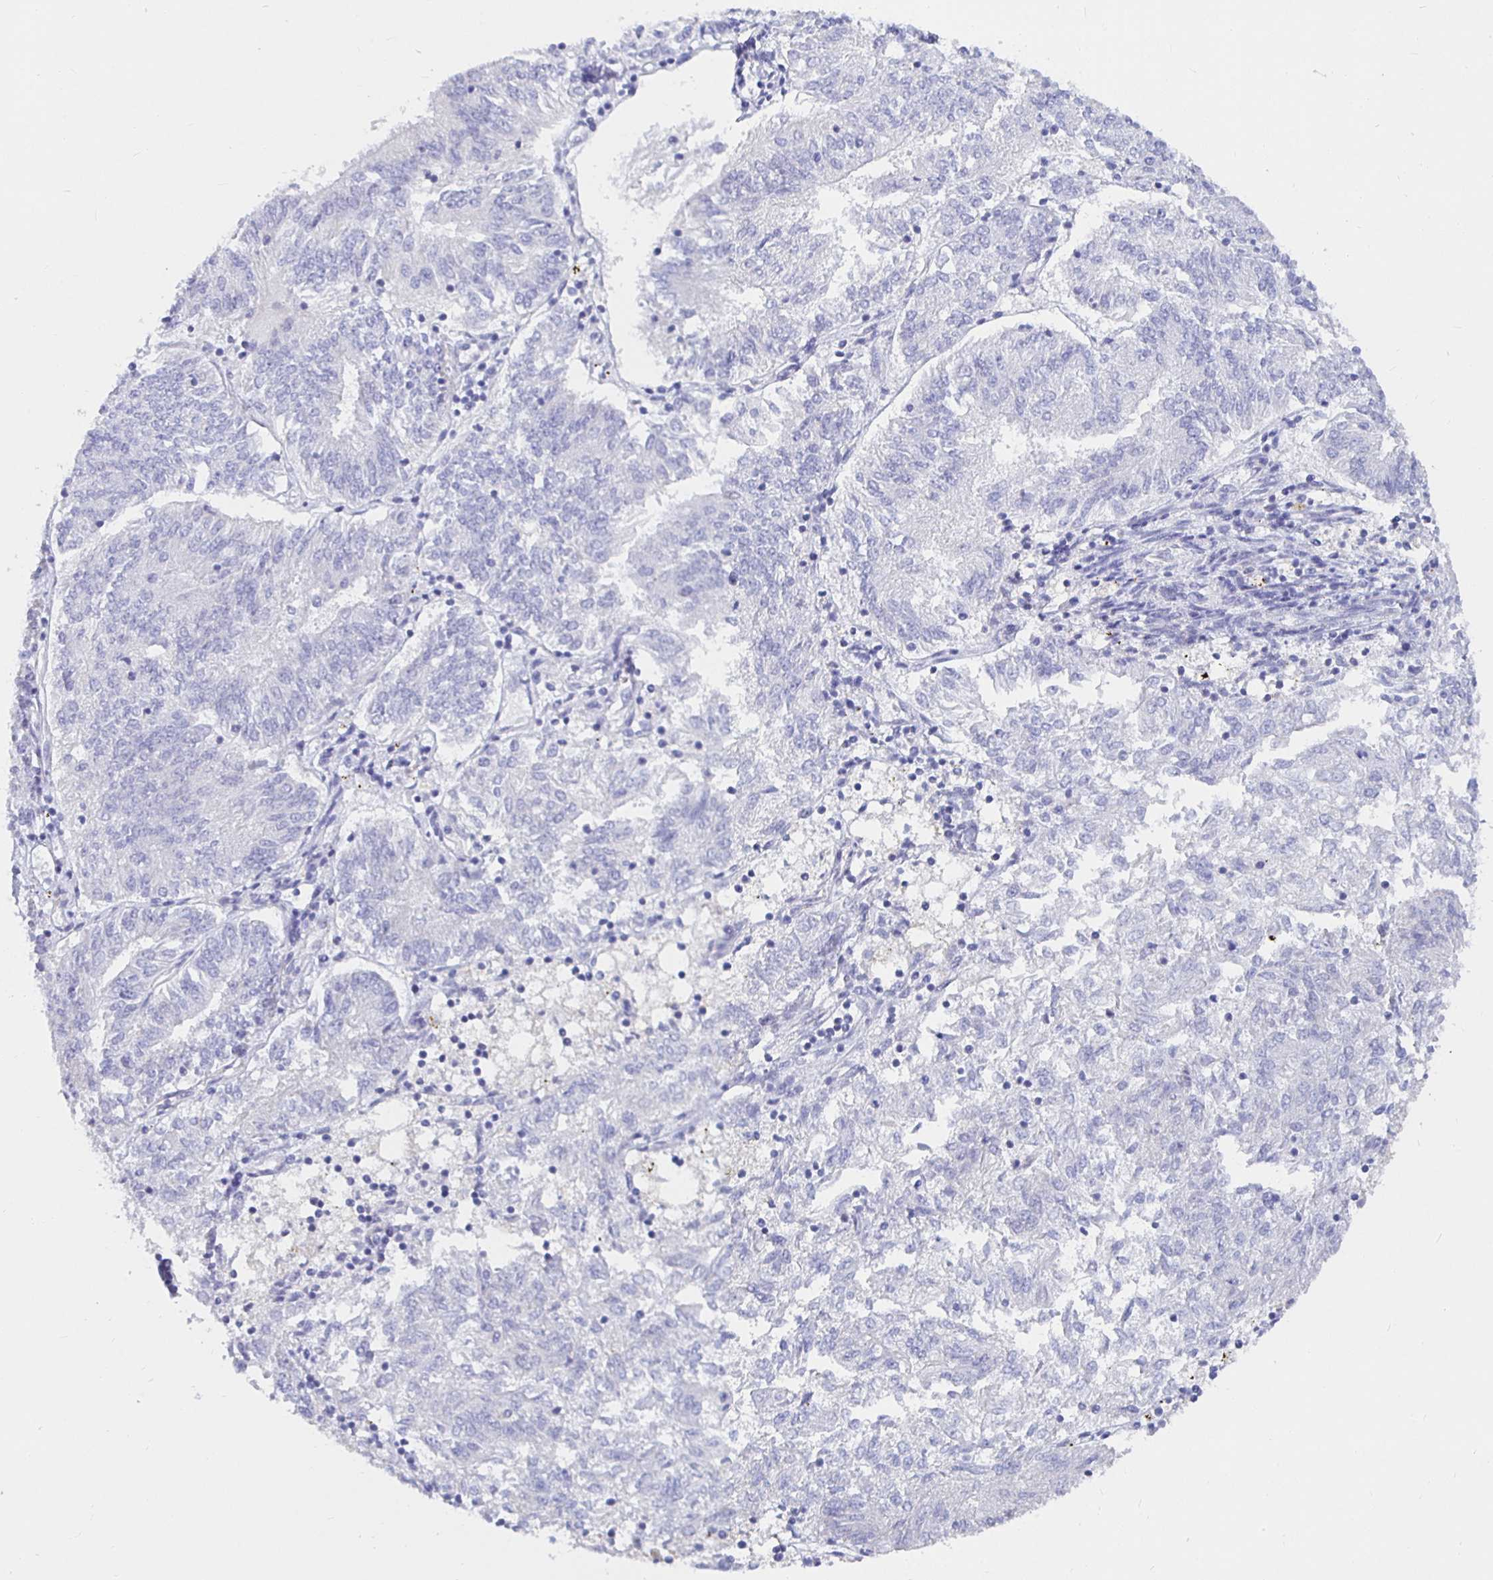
{"staining": {"intensity": "negative", "quantity": "none", "location": "none"}, "tissue": "endometrial cancer", "cell_type": "Tumor cells", "image_type": "cancer", "snomed": [{"axis": "morphology", "description": "Adenocarcinoma, NOS"}, {"axis": "topography", "description": "Endometrium"}], "caption": "Protein analysis of endometrial cancer exhibits no significant positivity in tumor cells.", "gene": "UMOD", "patient": {"sex": "female", "age": 58}}